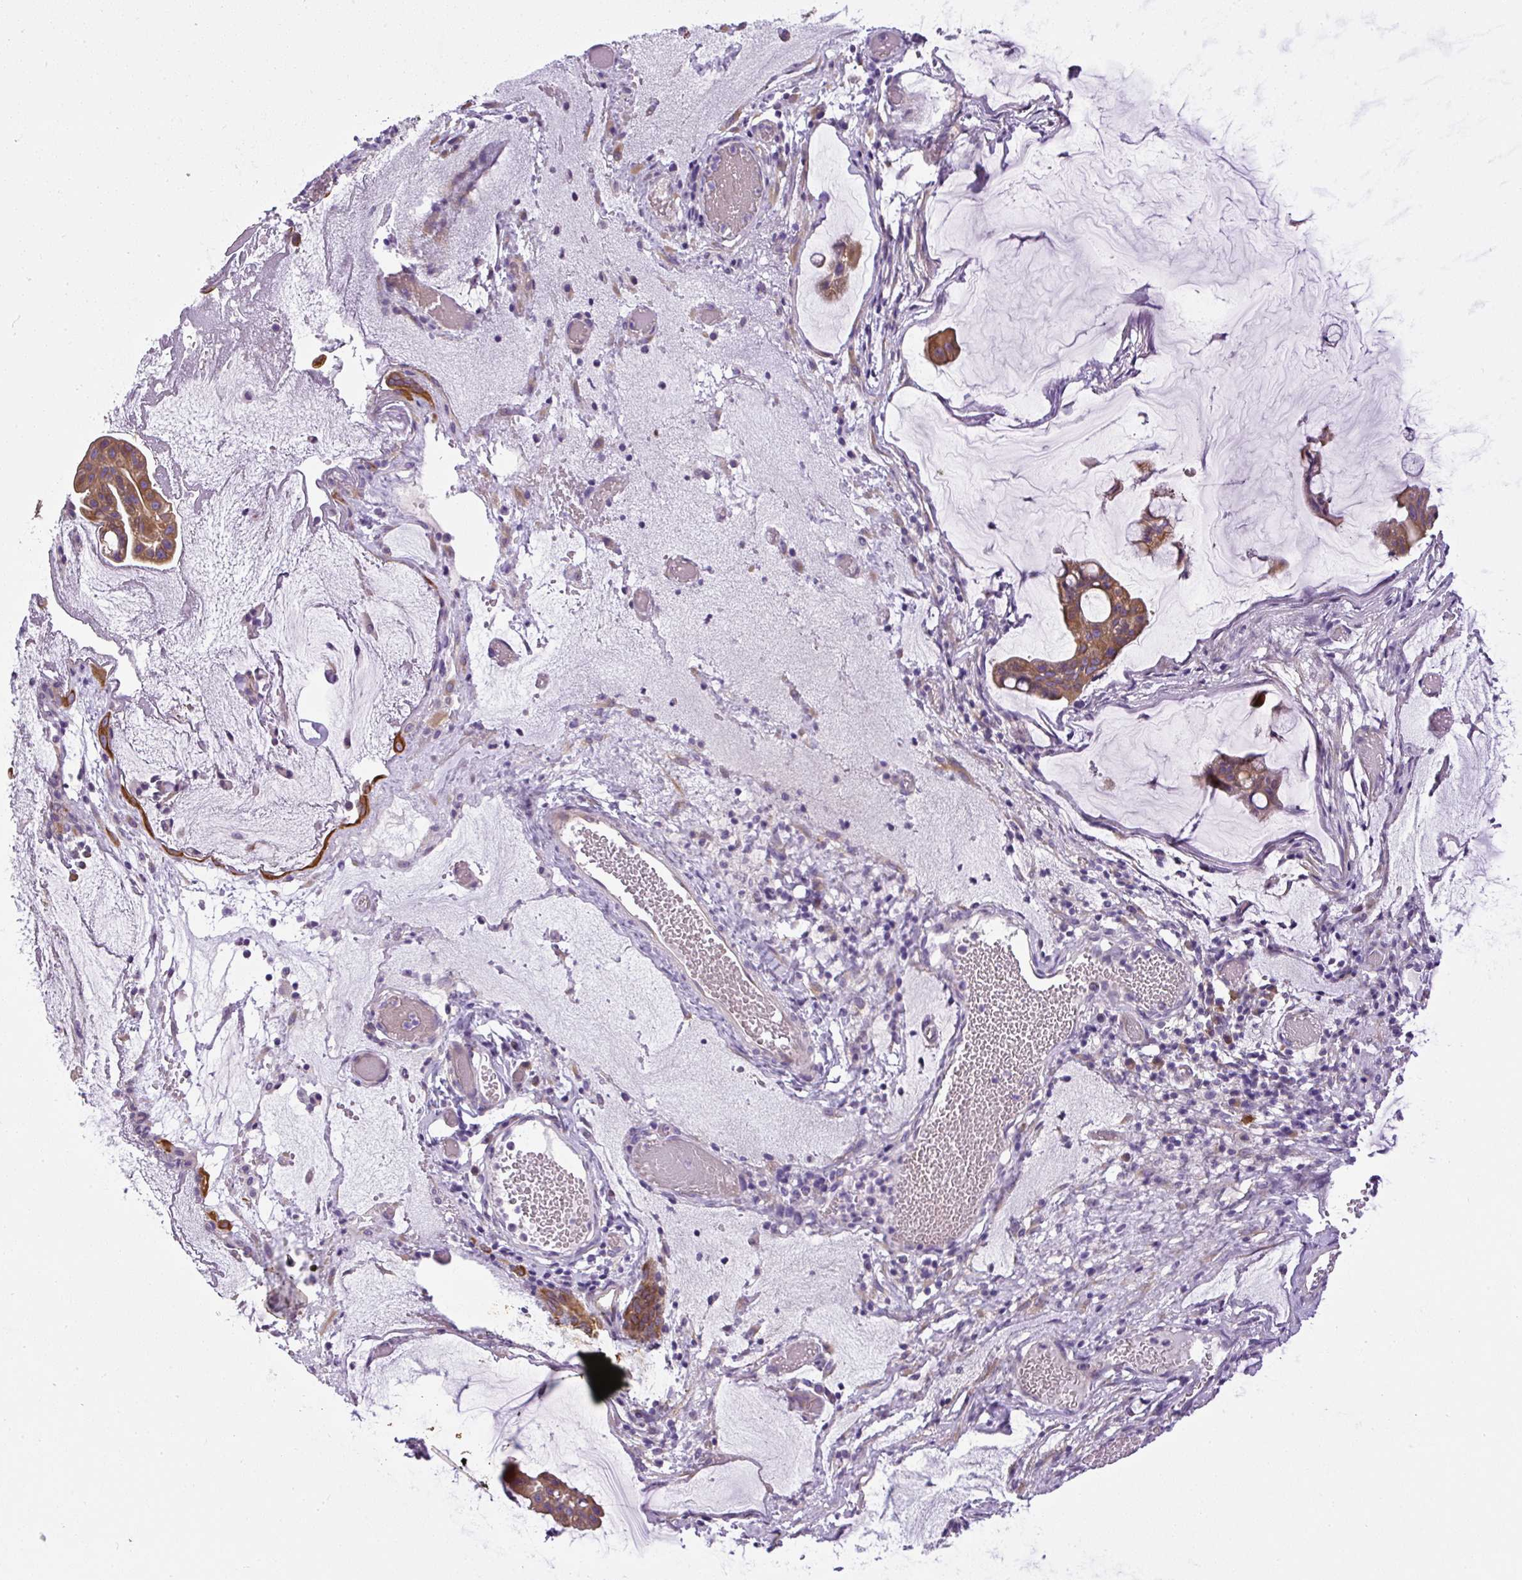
{"staining": {"intensity": "moderate", "quantity": ">75%", "location": "cytoplasmic/membranous"}, "tissue": "ovarian cancer", "cell_type": "Tumor cells", "image_type": "cancer", "snomed": [{"axis": "morphology", "description": "Cystadenocarcinoma, mucinous, NOS"}, {"axis": "topography", "description": "Ovary"}], "caption": "Immunohistochemistry (IHC) (DAB (3,3'-diaminobenzidine)) staining of human ovarian cancer (mucinous cystadenocarcinoma) reveals moderate cytoplasmic/membranous protein positivity in about >75% of tumor cells.", "gene": "FAM149A", "patient": {"sex": "female", "age": 73}}